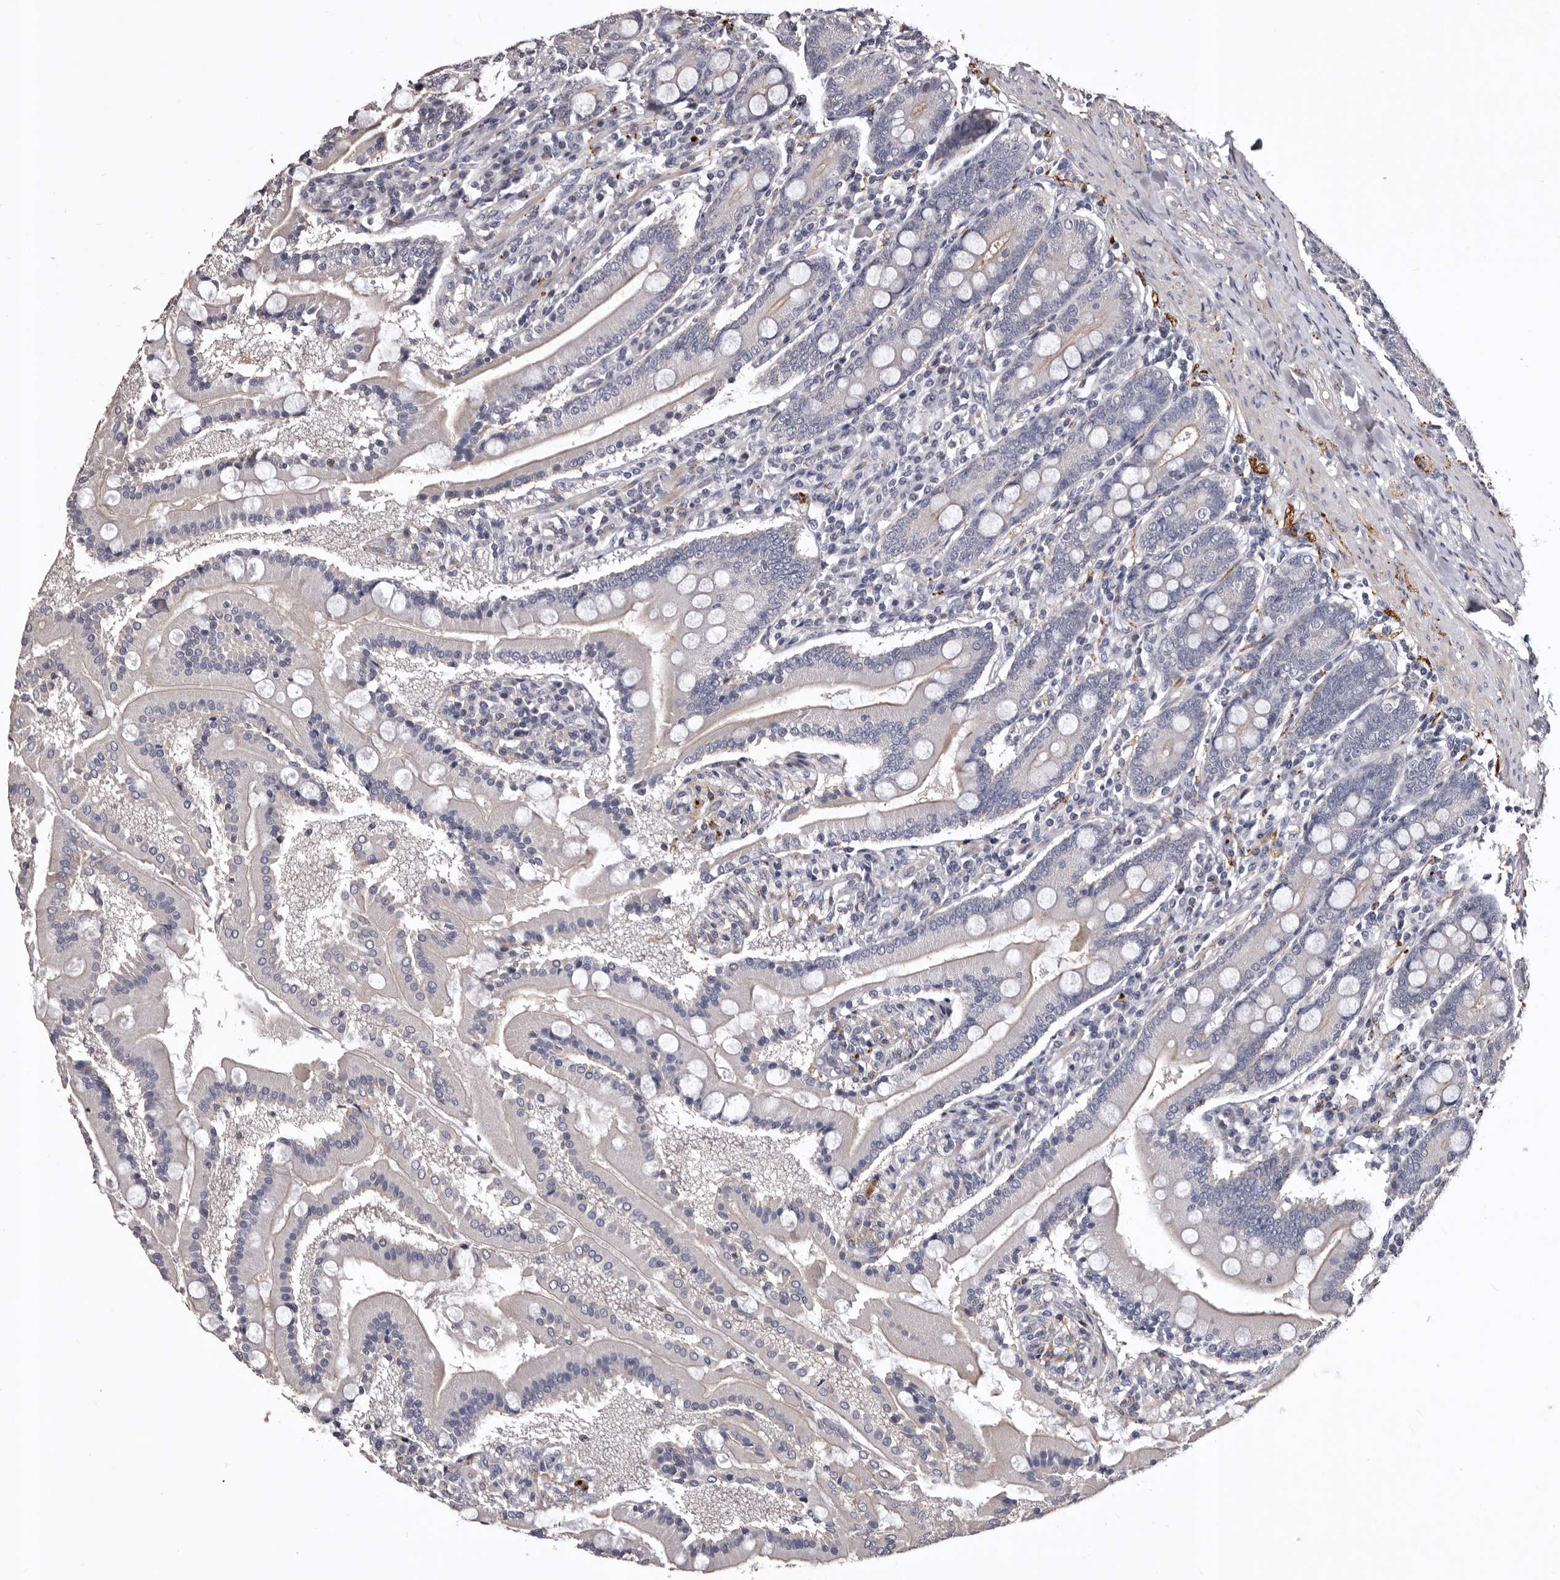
{"staining": {"intensity": "weak", "quantity": "25%-75%", "location": "cytoplasmic/membranous"}, "tissue": "duodenum", "cell_type": "Glandular cells", "image_type": "normal", "snomed": [{"axis": "morphology", "description": "Normal tissue, NOS"}, {"axis": "topography", "description": "Duodenum"}], "caption": "This is a histology image of immunohistochemistry staining of benign duodenum, which shows weak staining in the cytoplasmic/membranous of glandular cells.", "gene": "SLC10A4", "patient": {"sex": "male", "age": 50}}